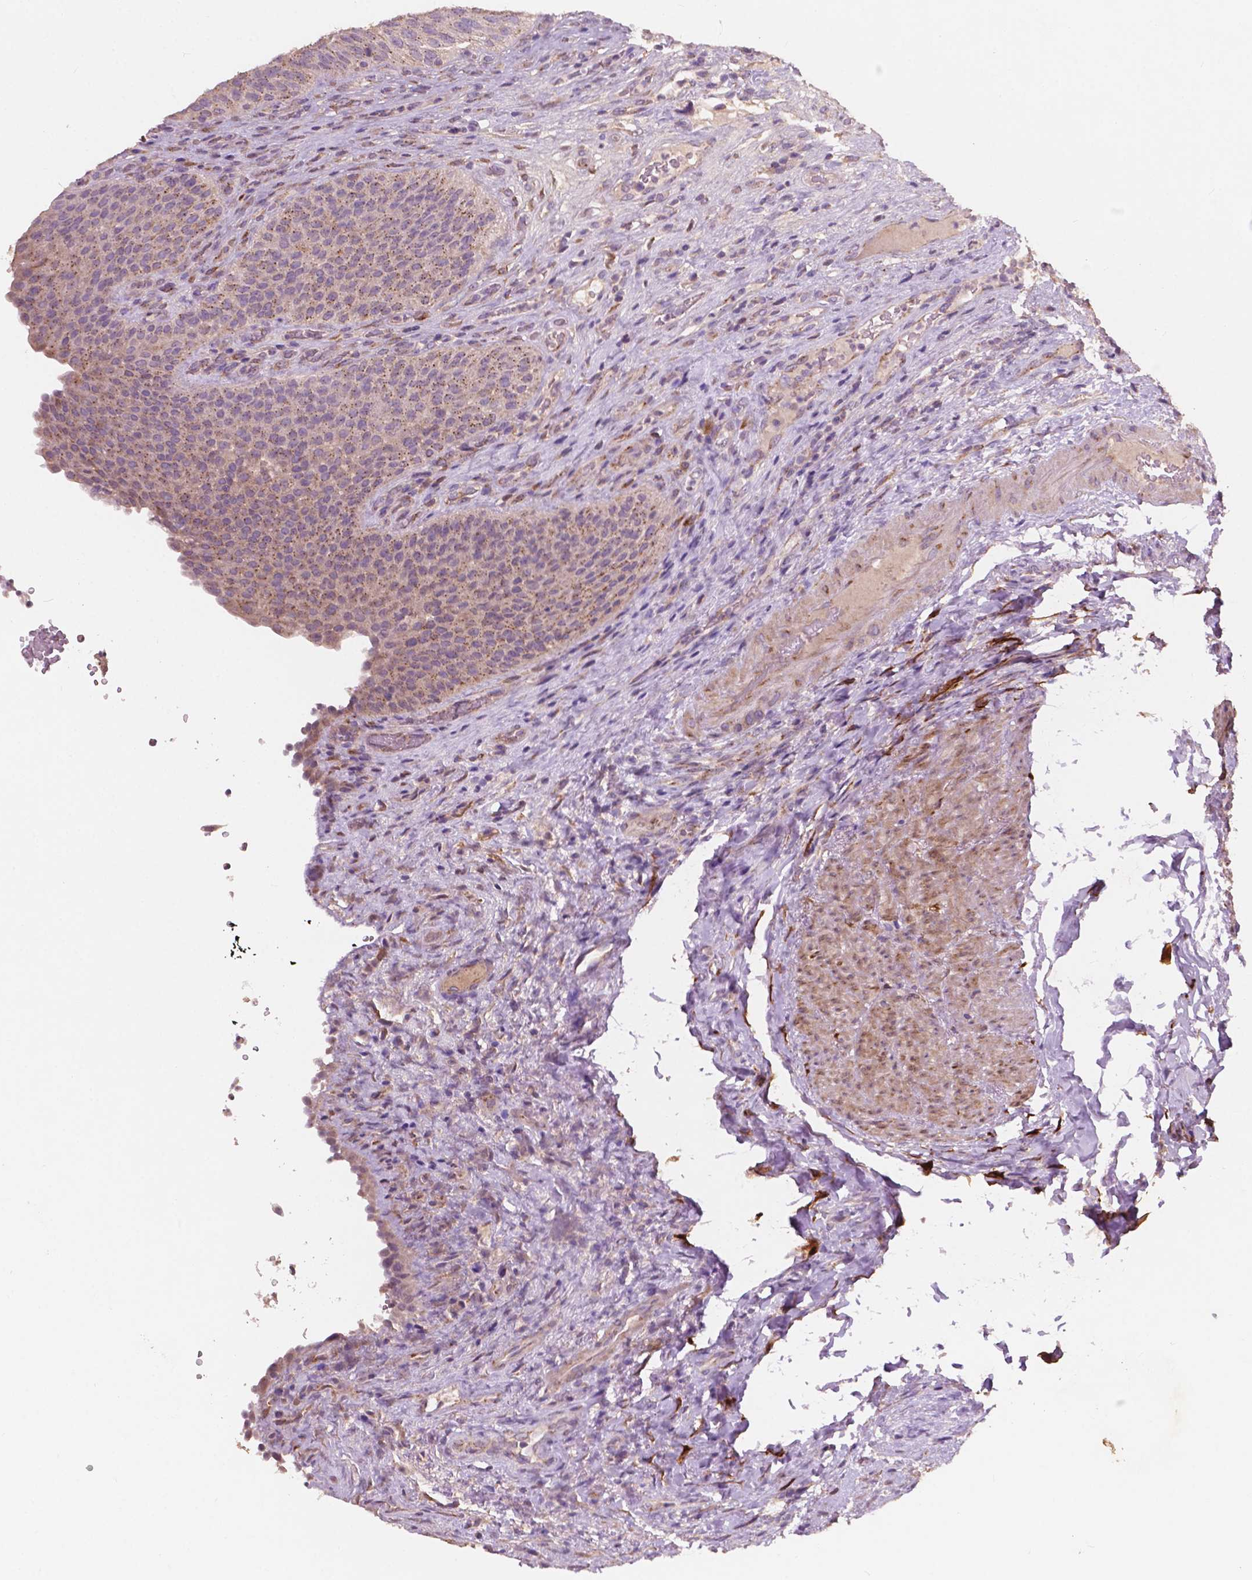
{"staining": {"intensity": "moderate", "quantity": "25%-75%", "location": "cytoplasmic/membranous"}, "tissue": "urinary bladder", "cell_type": "Urothelial cells", "image_type": "normal", "snomed": [{"axis": "morphology", "description": "Normal tissue, NOS"}, {"axis": "topography", "description": "Urinary bladder"}, {"axis": "topography", "description": "Peripheral nerve tissue"}], "caption": "An image showing moderate cytoplasmic/membranous staining in approximately 25%-75% of urothelial cells in benign urinary bladder, as visualized by brown immunohistochemical staining.", "gene": "CHPT1", "patient": {"sex": "male", "age": 66}}